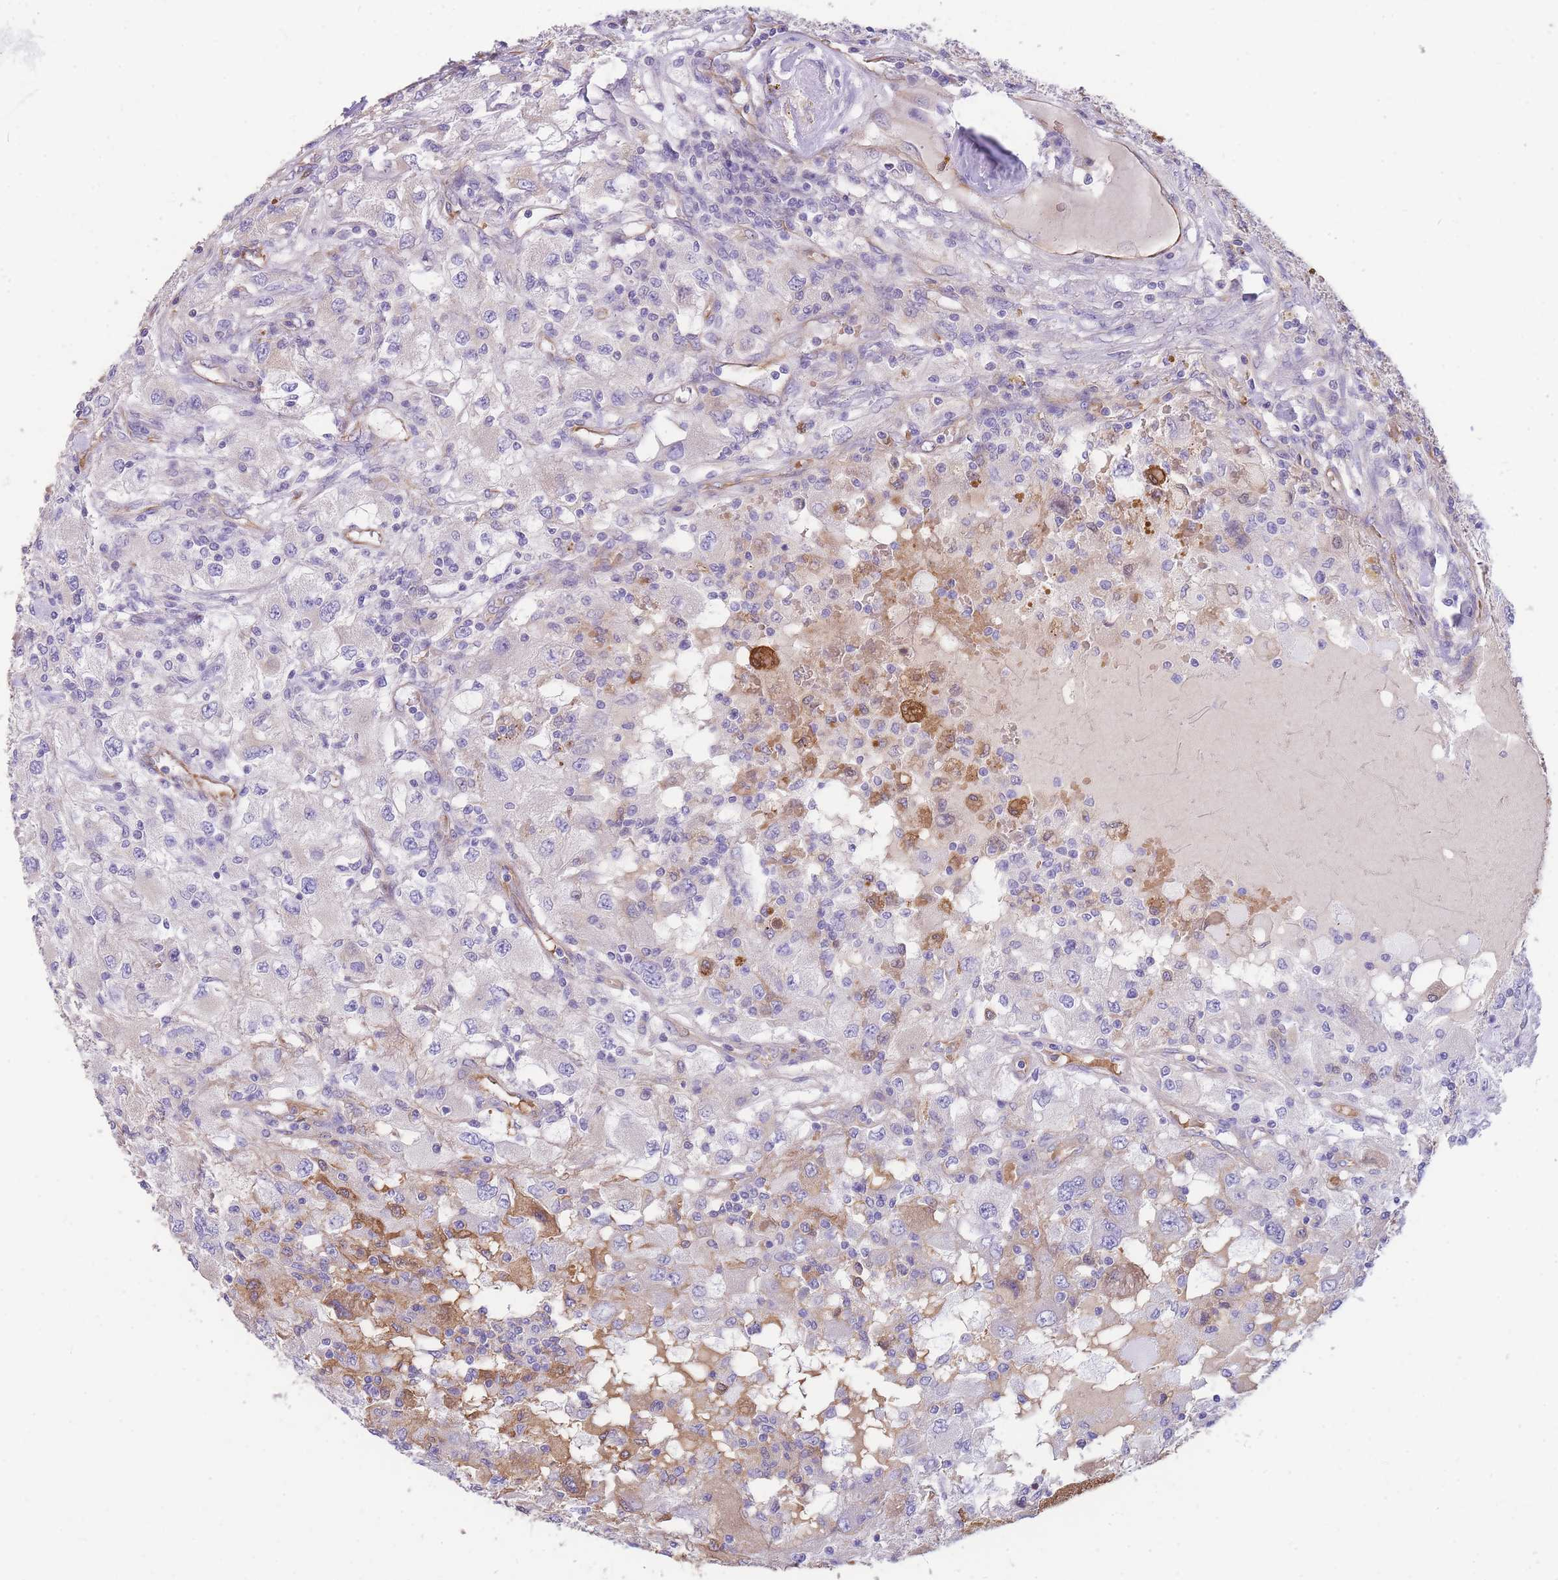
{"staining": {"intensity": "negative", "quantity": "none", "location": "none"}, "tissue": "renal cancer", "cell_type": "Tumor cells", "image_type": "cancer", "snomed": [{"axis": "morphology", "description": "Adenocarcinoma, NOS"}, {"axis": "topography", "description": "Kidney"}], "caption": "A high-resolution histopathology image shows immunohistochemistry staining of adenocarcinoma (renal), which exhibits no significant staining in tumor cells. The staining is performed using DAB (3,3'-diaminobenzidine) brown chromogen with nuclei counter-stained in using hematoxylin.", "gene": "ANKRD53", "patient": {"sex": "female", "age": 67}}